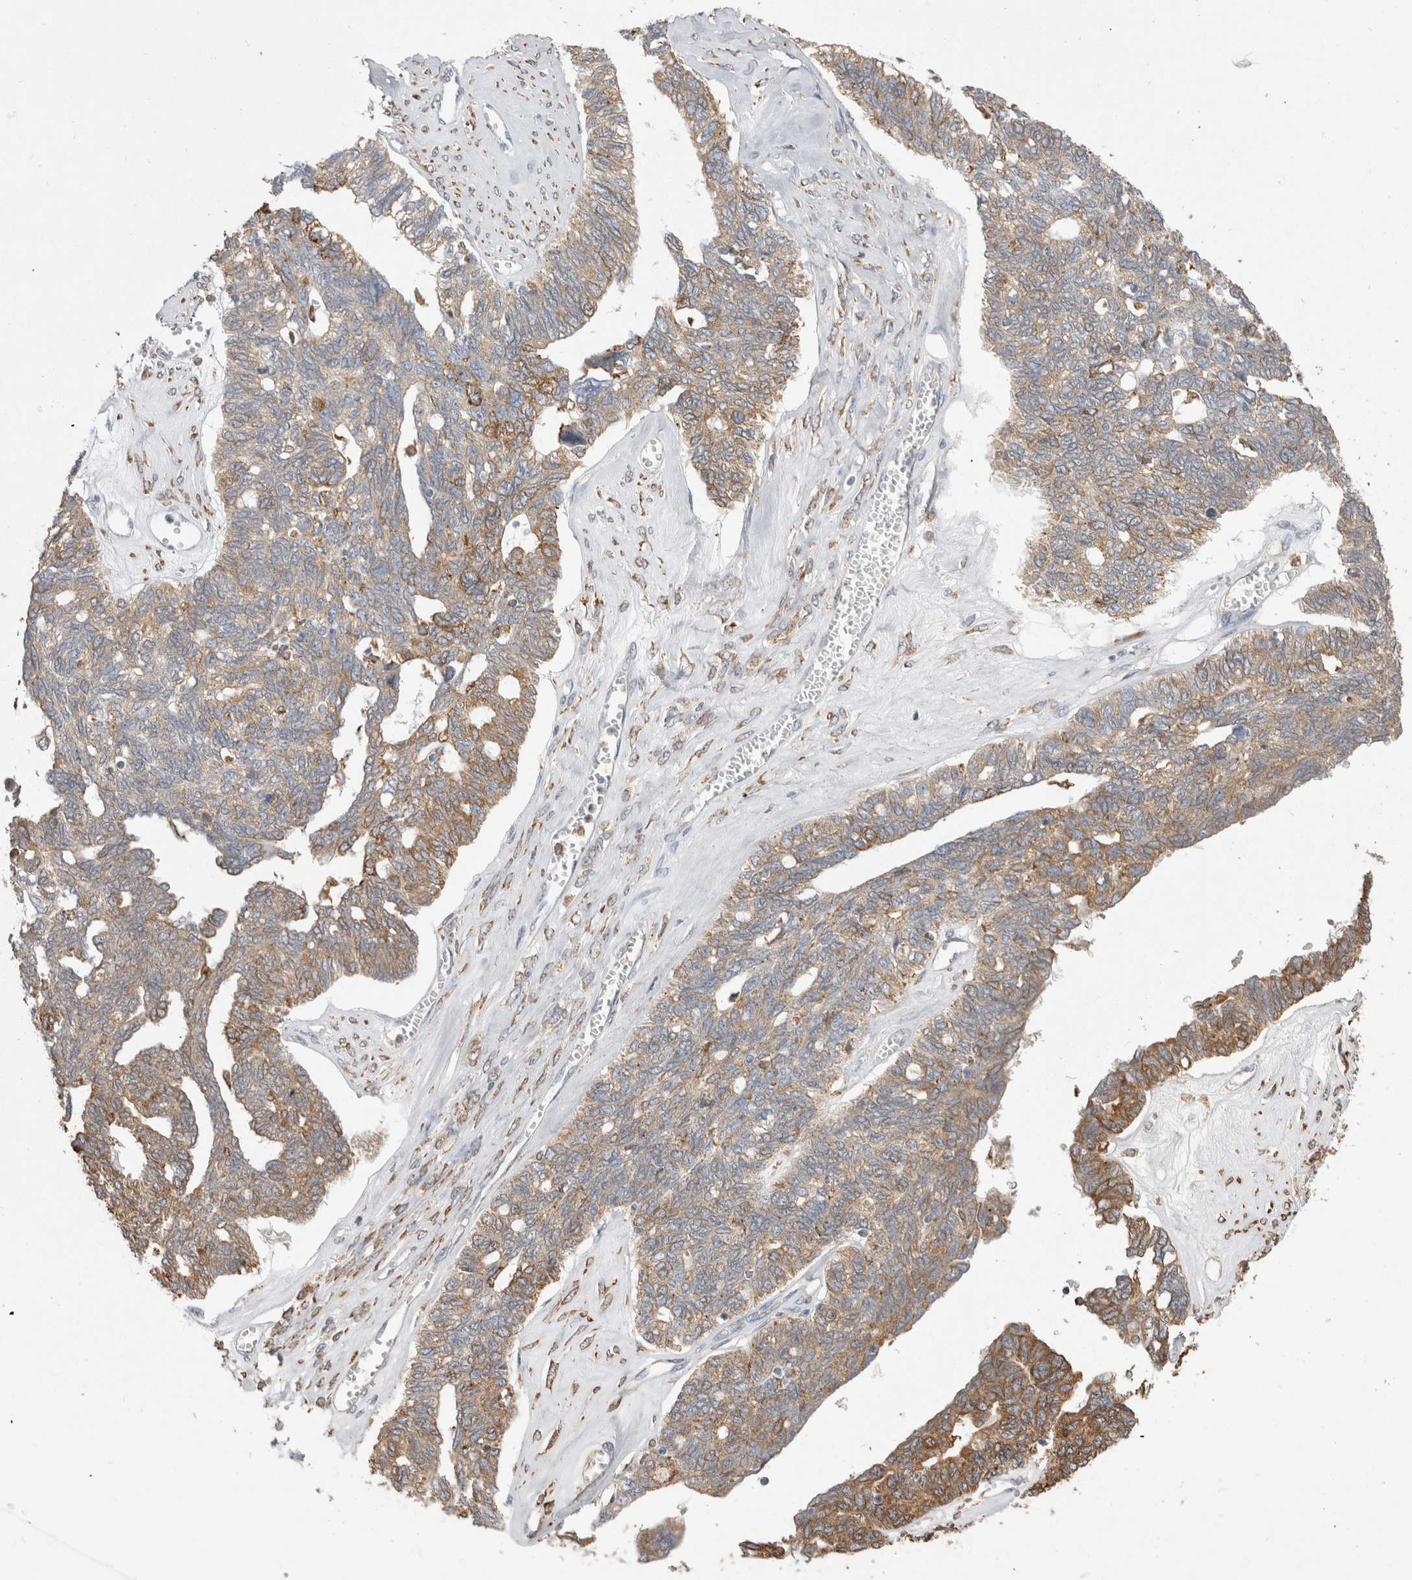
{"staining": {"intensity": "moderate", "quantity": ">75%", "location": "cytoplasmic/membranous"}, "tissue": "ovarian cancer", "cell_type": "Tumor cells", "image_type": "cancer", "snomed": [{"axis": "morphology", "description": "Cystadenocarcinoma, serous, NOS"}, {"axis": "topography", "description": "Ovary"}], "caption": "IHC (DAB (3,3'-diaminobenzidine)) staining of ovarian serous cystadenocarcinoma exhibits moderate cytoplasmic/membranous protein expression in approximately >75% of tumor cells.", "gene": "LRPAP1", "patient": {"sex": "female", "age": 79}}